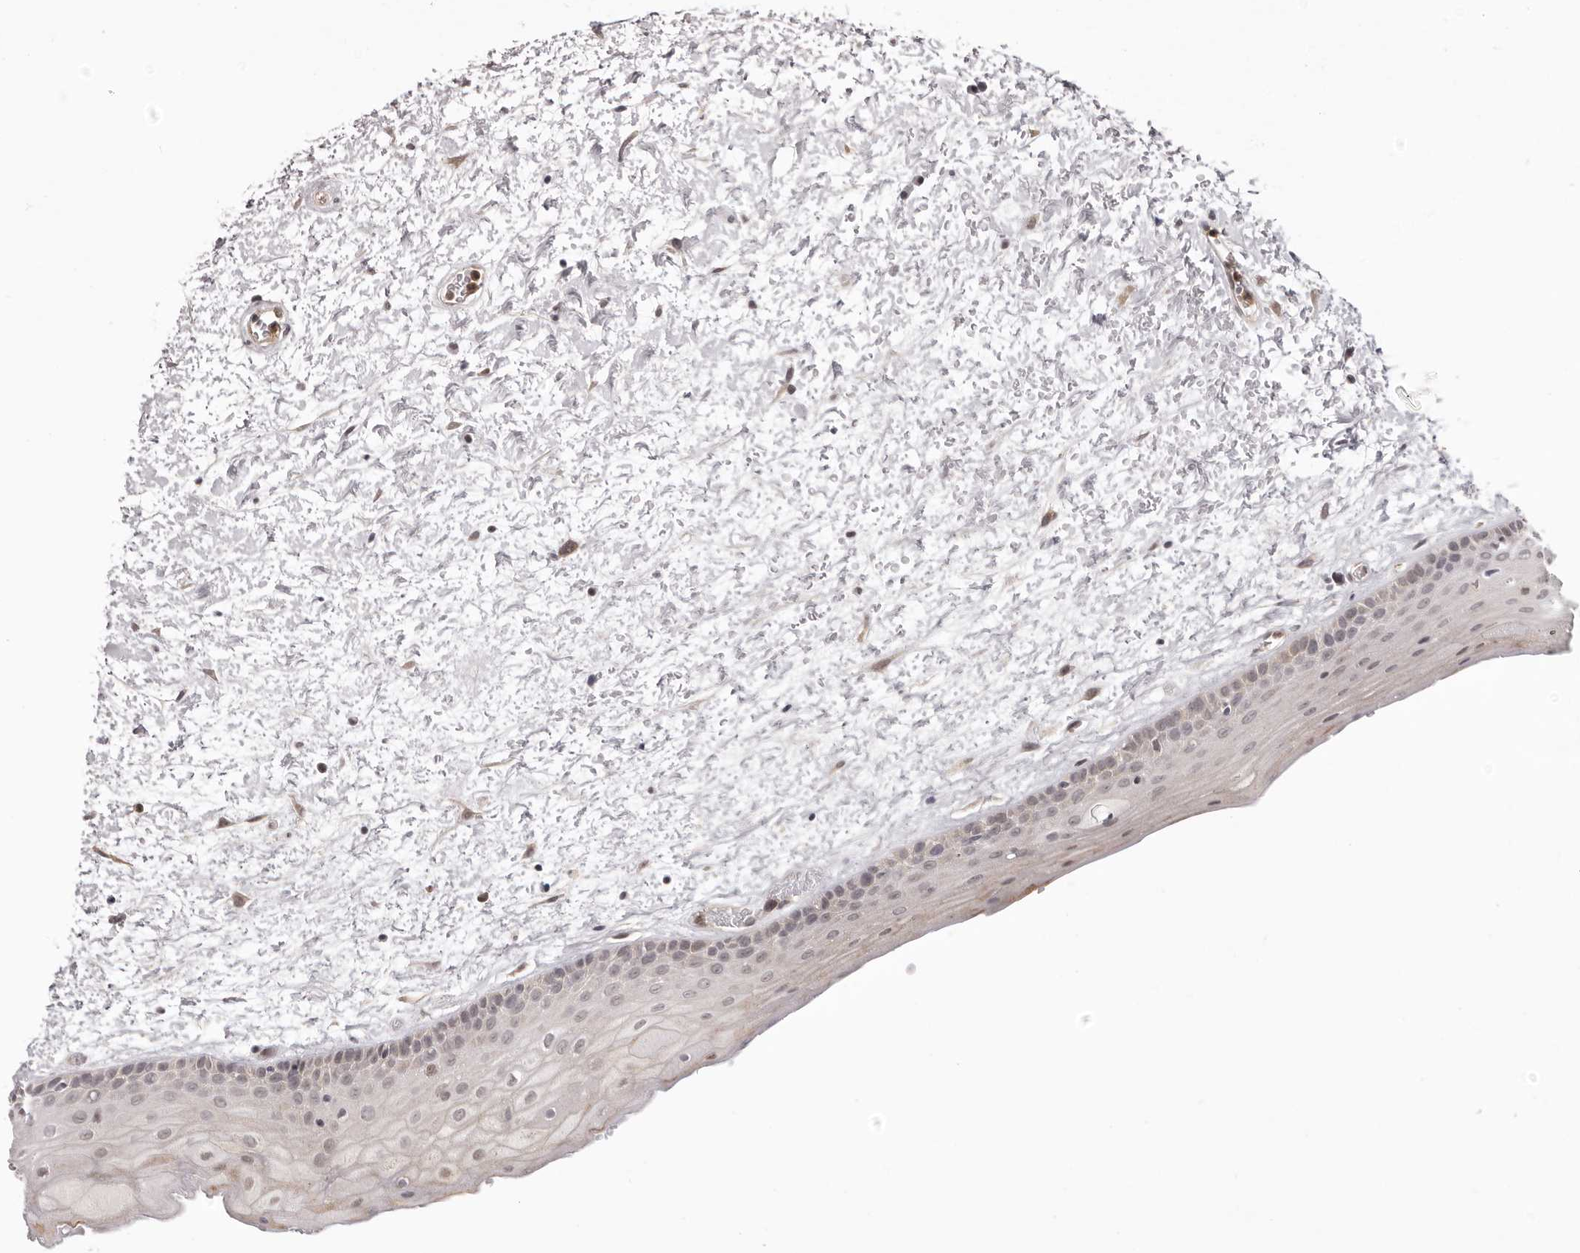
{"staining": {"intensity": "negative", "quantity": "none", "location": "none"}, "tissue": "oral mucosa", "cell_type": "Squamous epithelial cells", "image_type": "normal", "snomed": [{"axis": "morphology", "description": "Normal tissue, NOS"}, {"axis": "topography", "description": "Oral tissue"}], "caption": "This is an immunohistochemistry micrograph of benign oral mucosa. There is no staining in squamous epithelial cells.", "gene": "RNF2", "patient": {"sex": "female", "age": 76}}